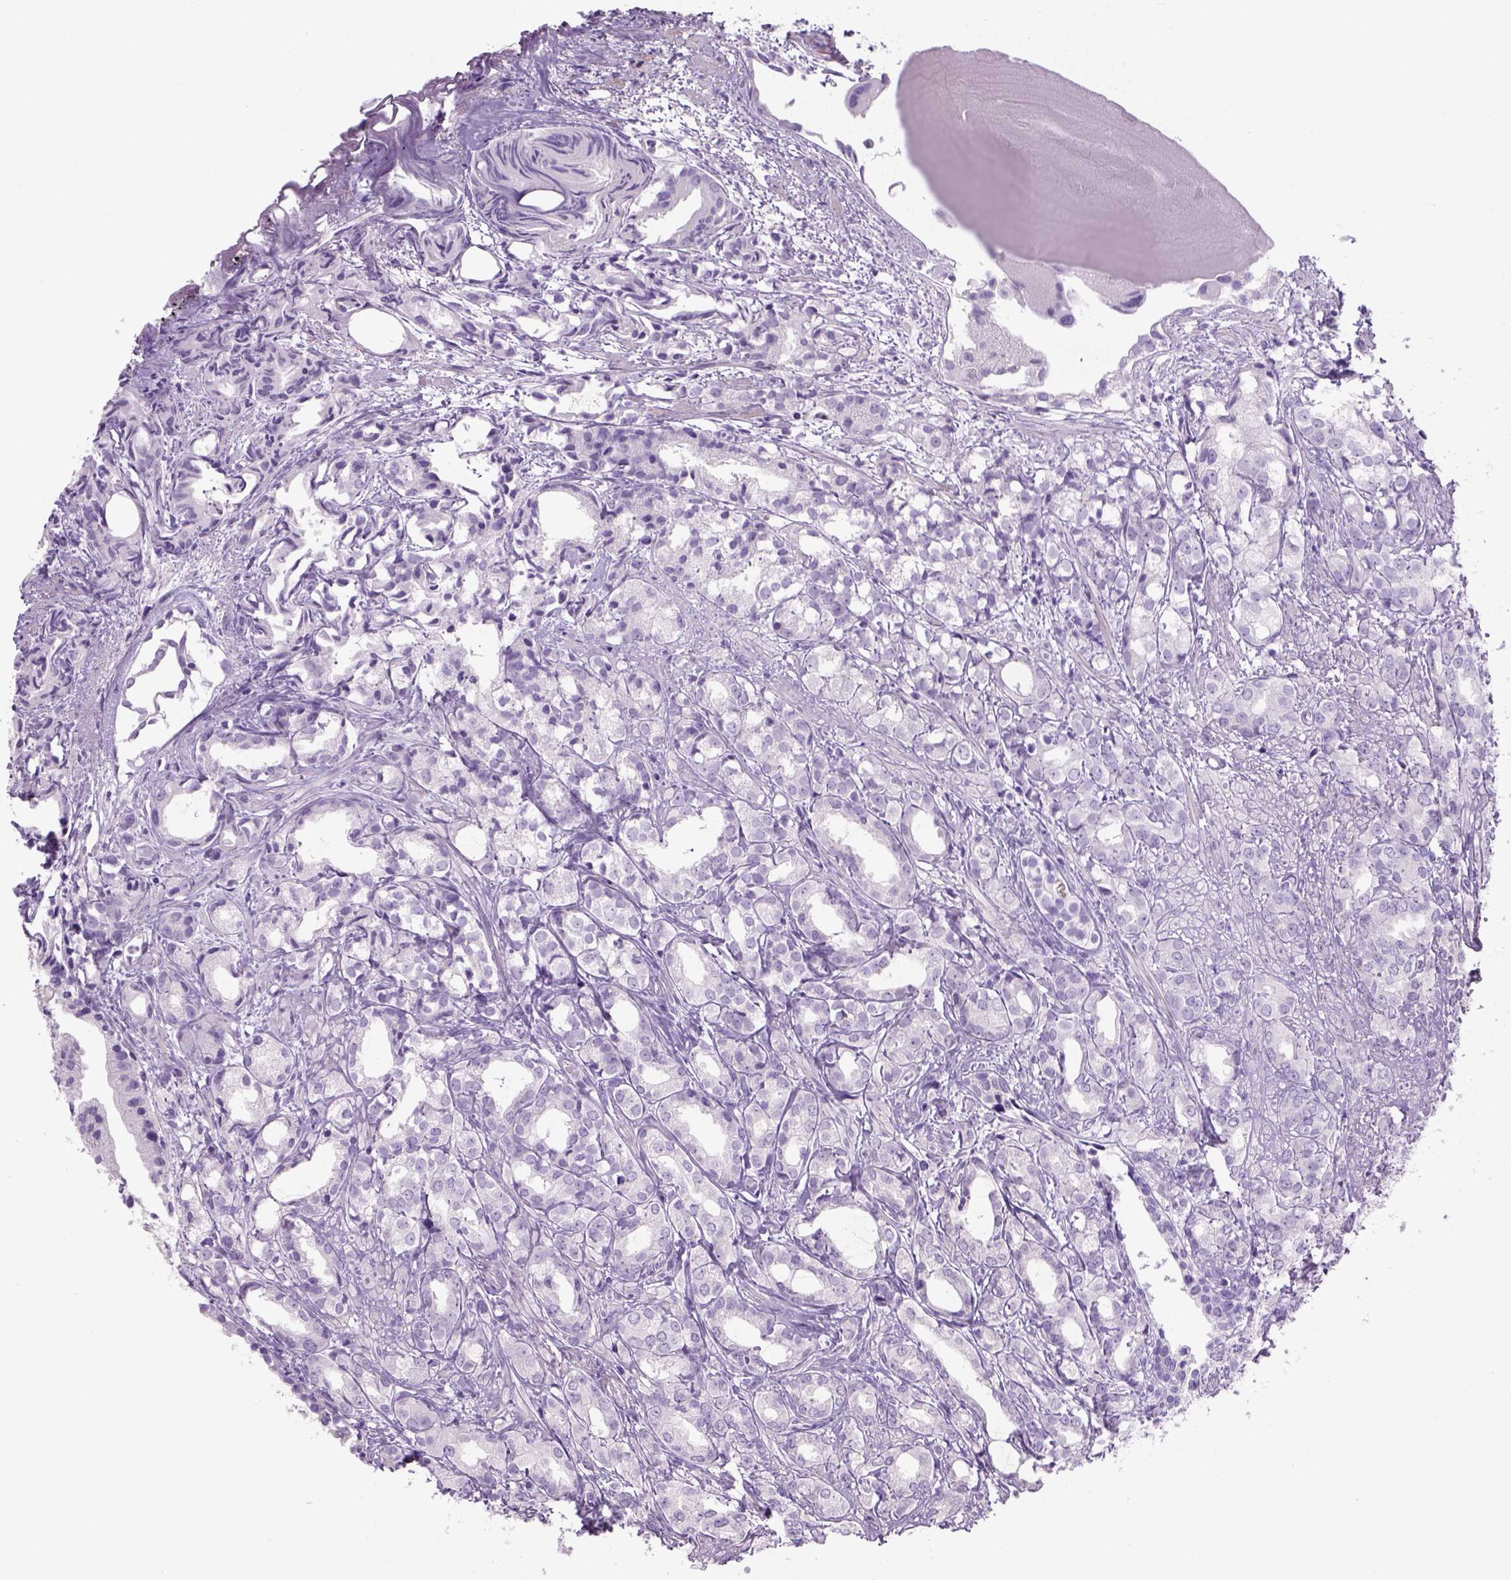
{"staining": {"intensity": "negative", "quantity": "none", "location": "none"}, "tissue": "prostate cancer", "cell_type": "Tumor cells", "image_type": "cancer", "snomed": [{"axis": "morphology", "description": "Adenocarcinoma, High grade"}, {"axis": "topography", "description": "Prostate"}], "caption": "This is an immunohistochemistry (IHC) image of prostate cancer (adenocarcinoma (high-grade)). There is no staining in tumor cells.", "gene": "TENM4", "patient": {"sex": "male", "age": 79}}